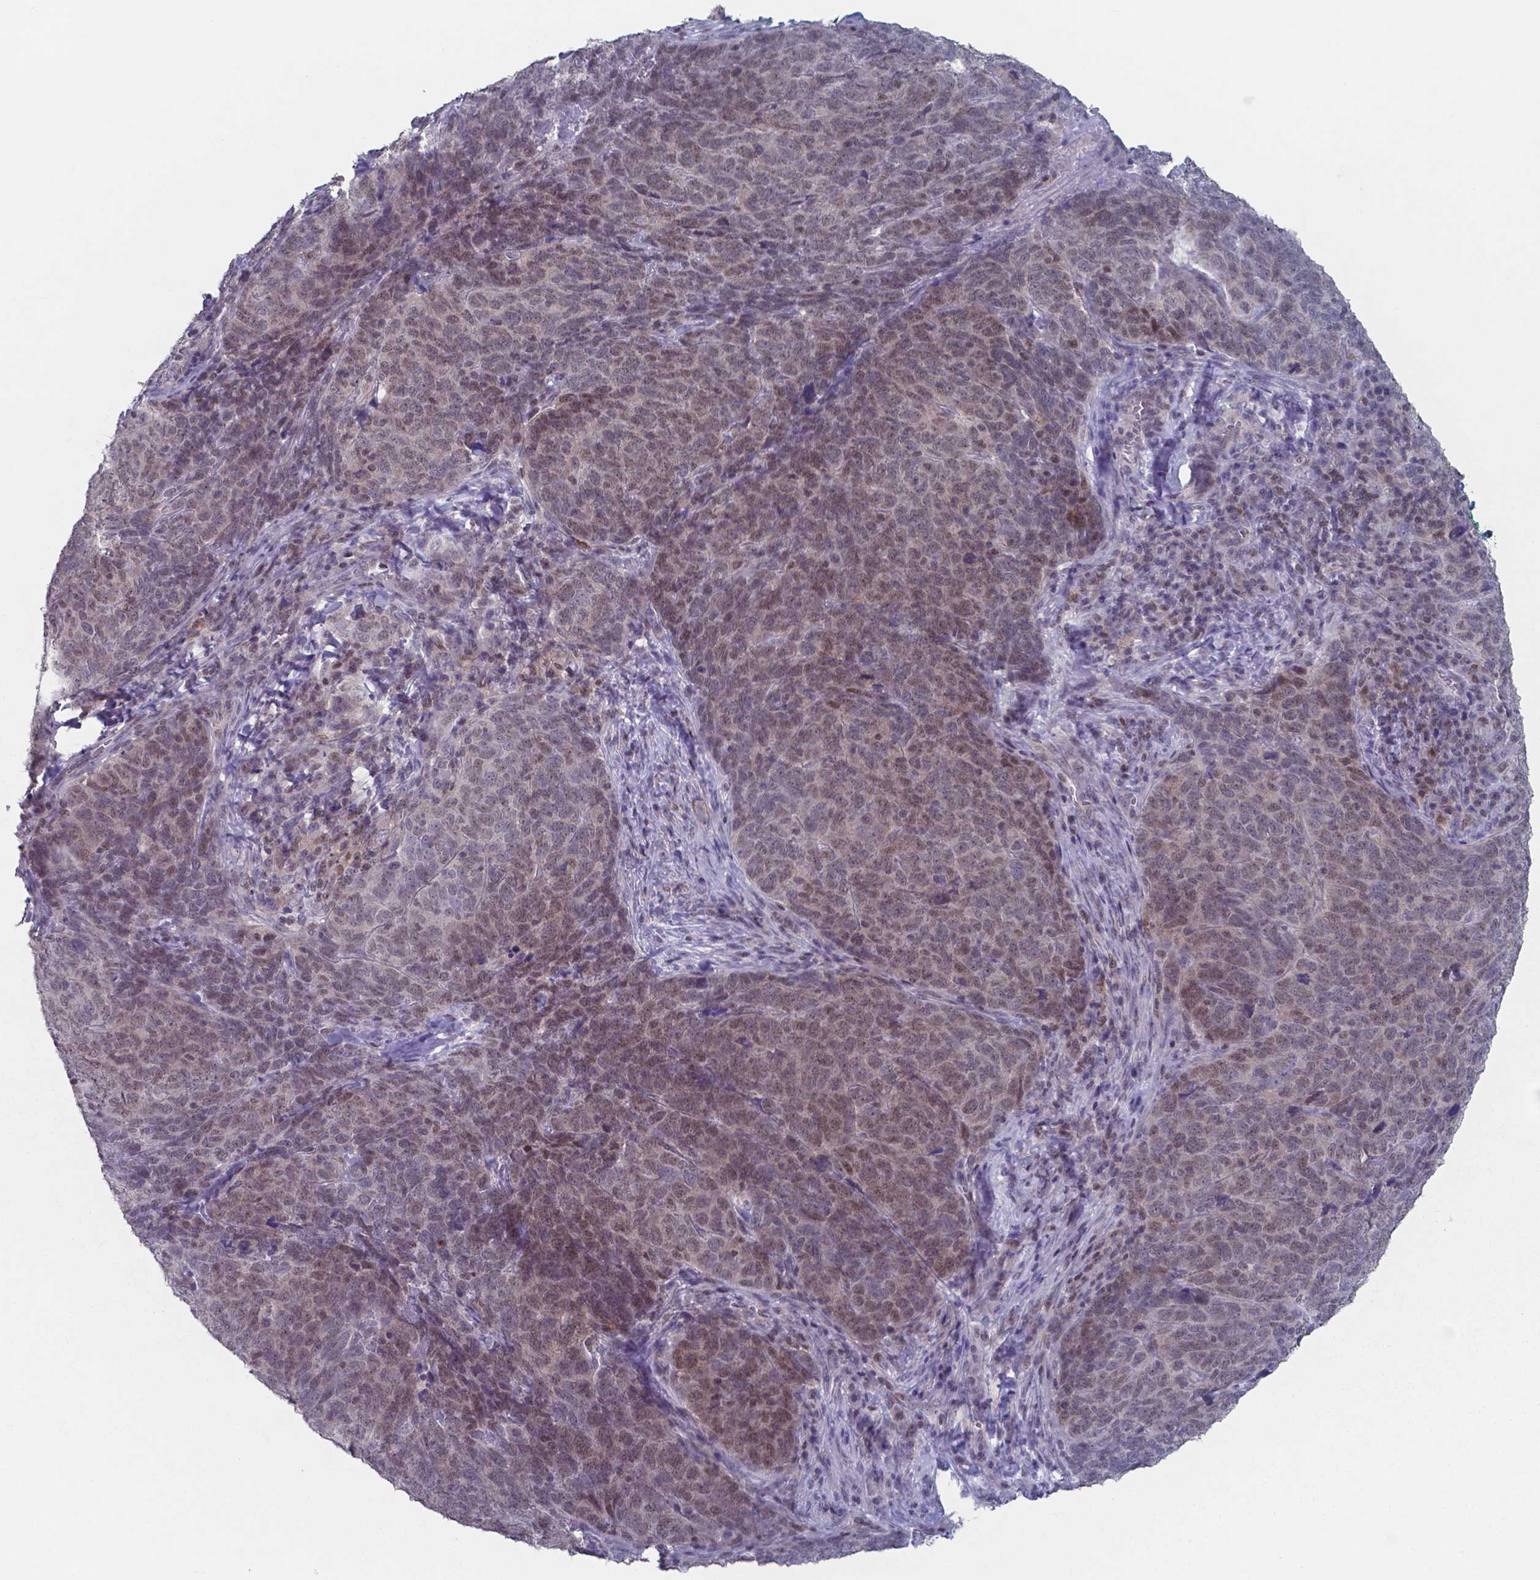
{"staining": {"intensity": "weak", "quantity": "25%-75%", "location": "nuclear"}, "tissue": "skin cancer", "cell_type": "Tumor cells", "image_type": "cancer", "snomed": [{"axis": "morphology", "description": "Squamous cell carcinoma, NOS"}, {"axis": "topography", "description": "Skin"}, {"axis": "topography", "description": "Anal"}], "caption": "Skin squamous cell carcinoma stained with a brown dye demonstrates weak nuclear positive expression in approximately 25%-75% of tumor cells.", "gene": "TDP2", "patient": {"sex": "female", "age": 51}}